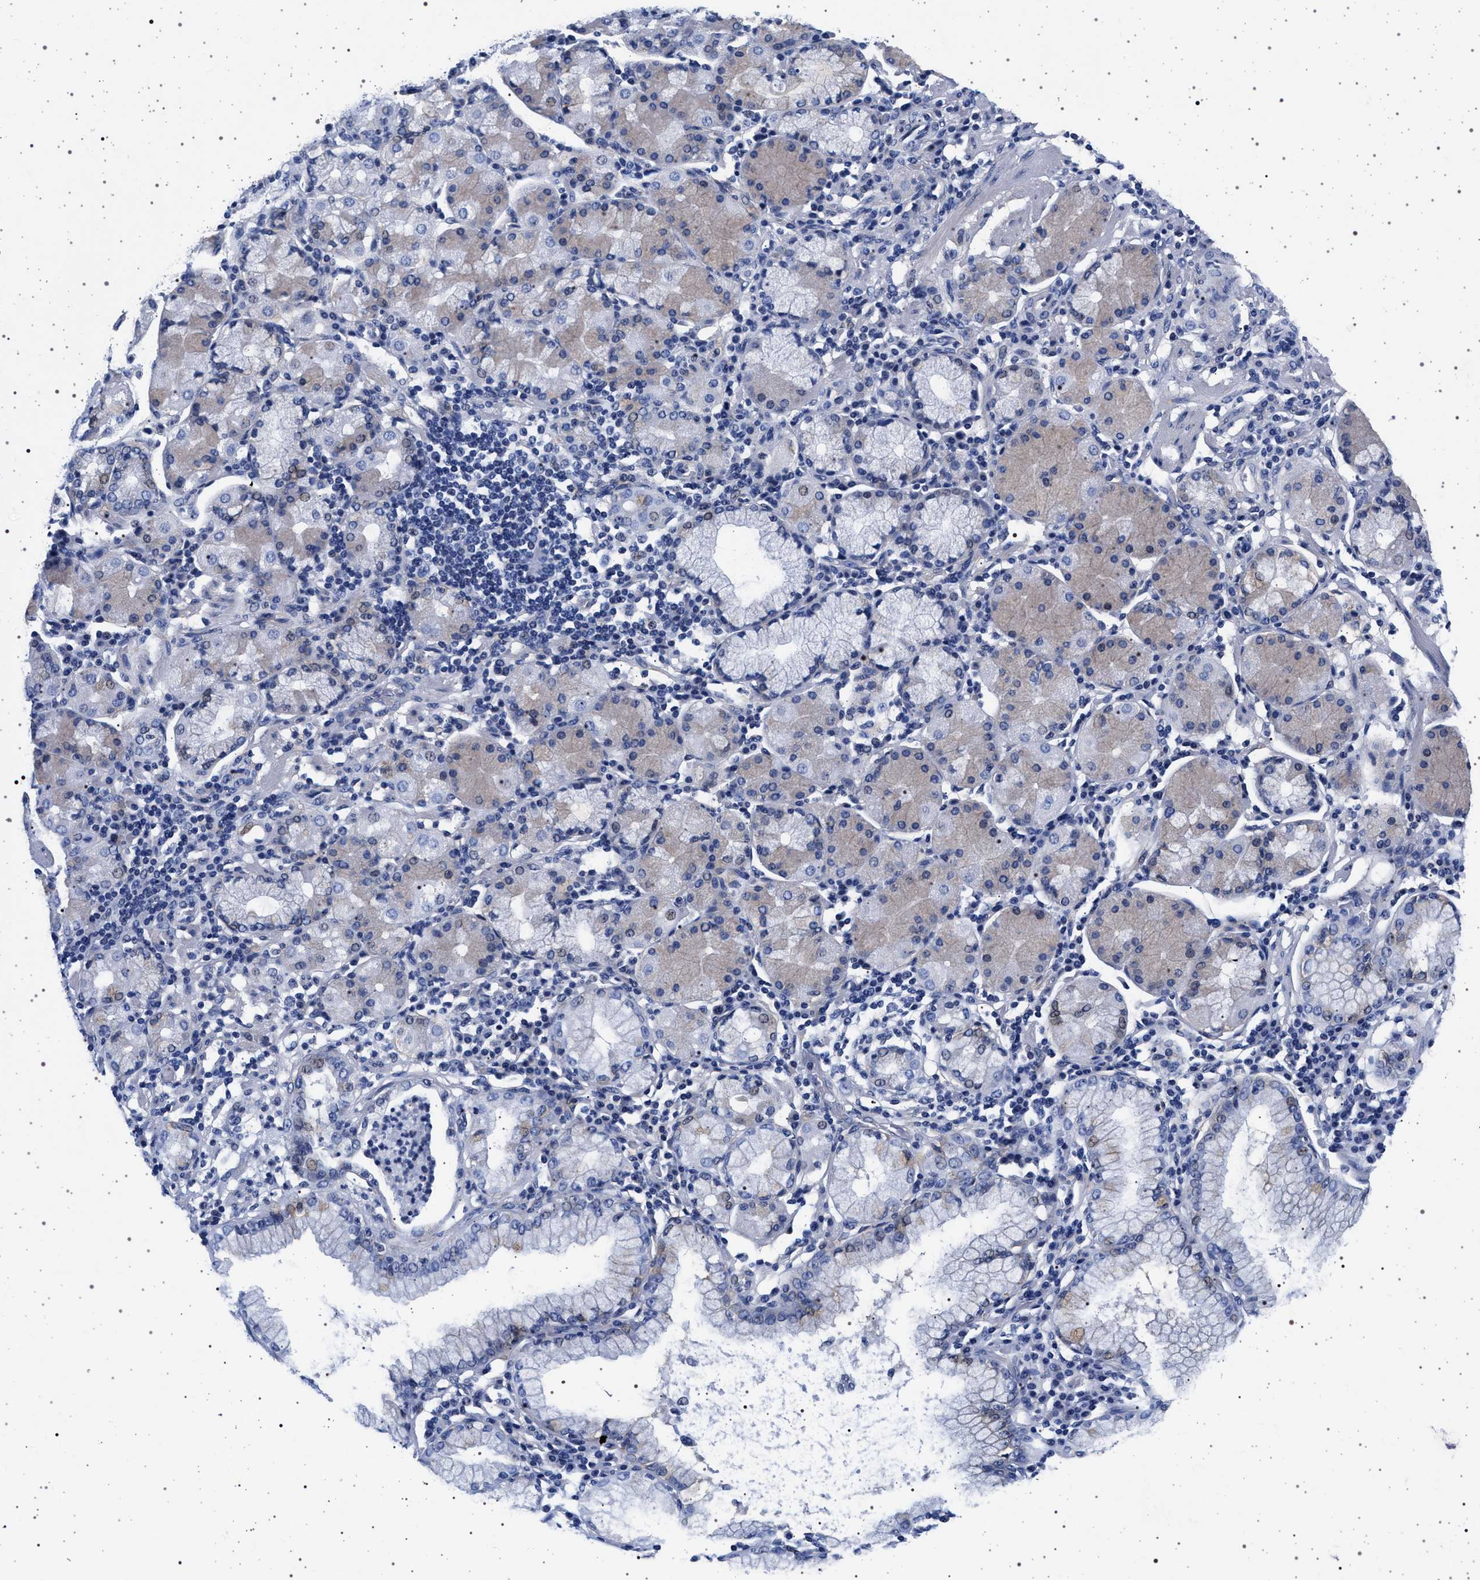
{"staining": {"intensity": "weak", "quantity": "<25%", "location": "cytoplasmic/membranous"}, "tissue": "stomach cancer", "cell_type": "Tumor cells", "image_type": "cancer", "snomed": [{"axis": "morphology", "description": "Adenocarcinoma, NOS"}, {"axis": "topography", "description": "Stomach"}], "caption": "Histopathology image shows no protein positivity in tumor cells of adenocarcinoma (stomach) tissue.", "gene": "SLC9A1", "patient": {"sex": "male", "age": 82}}